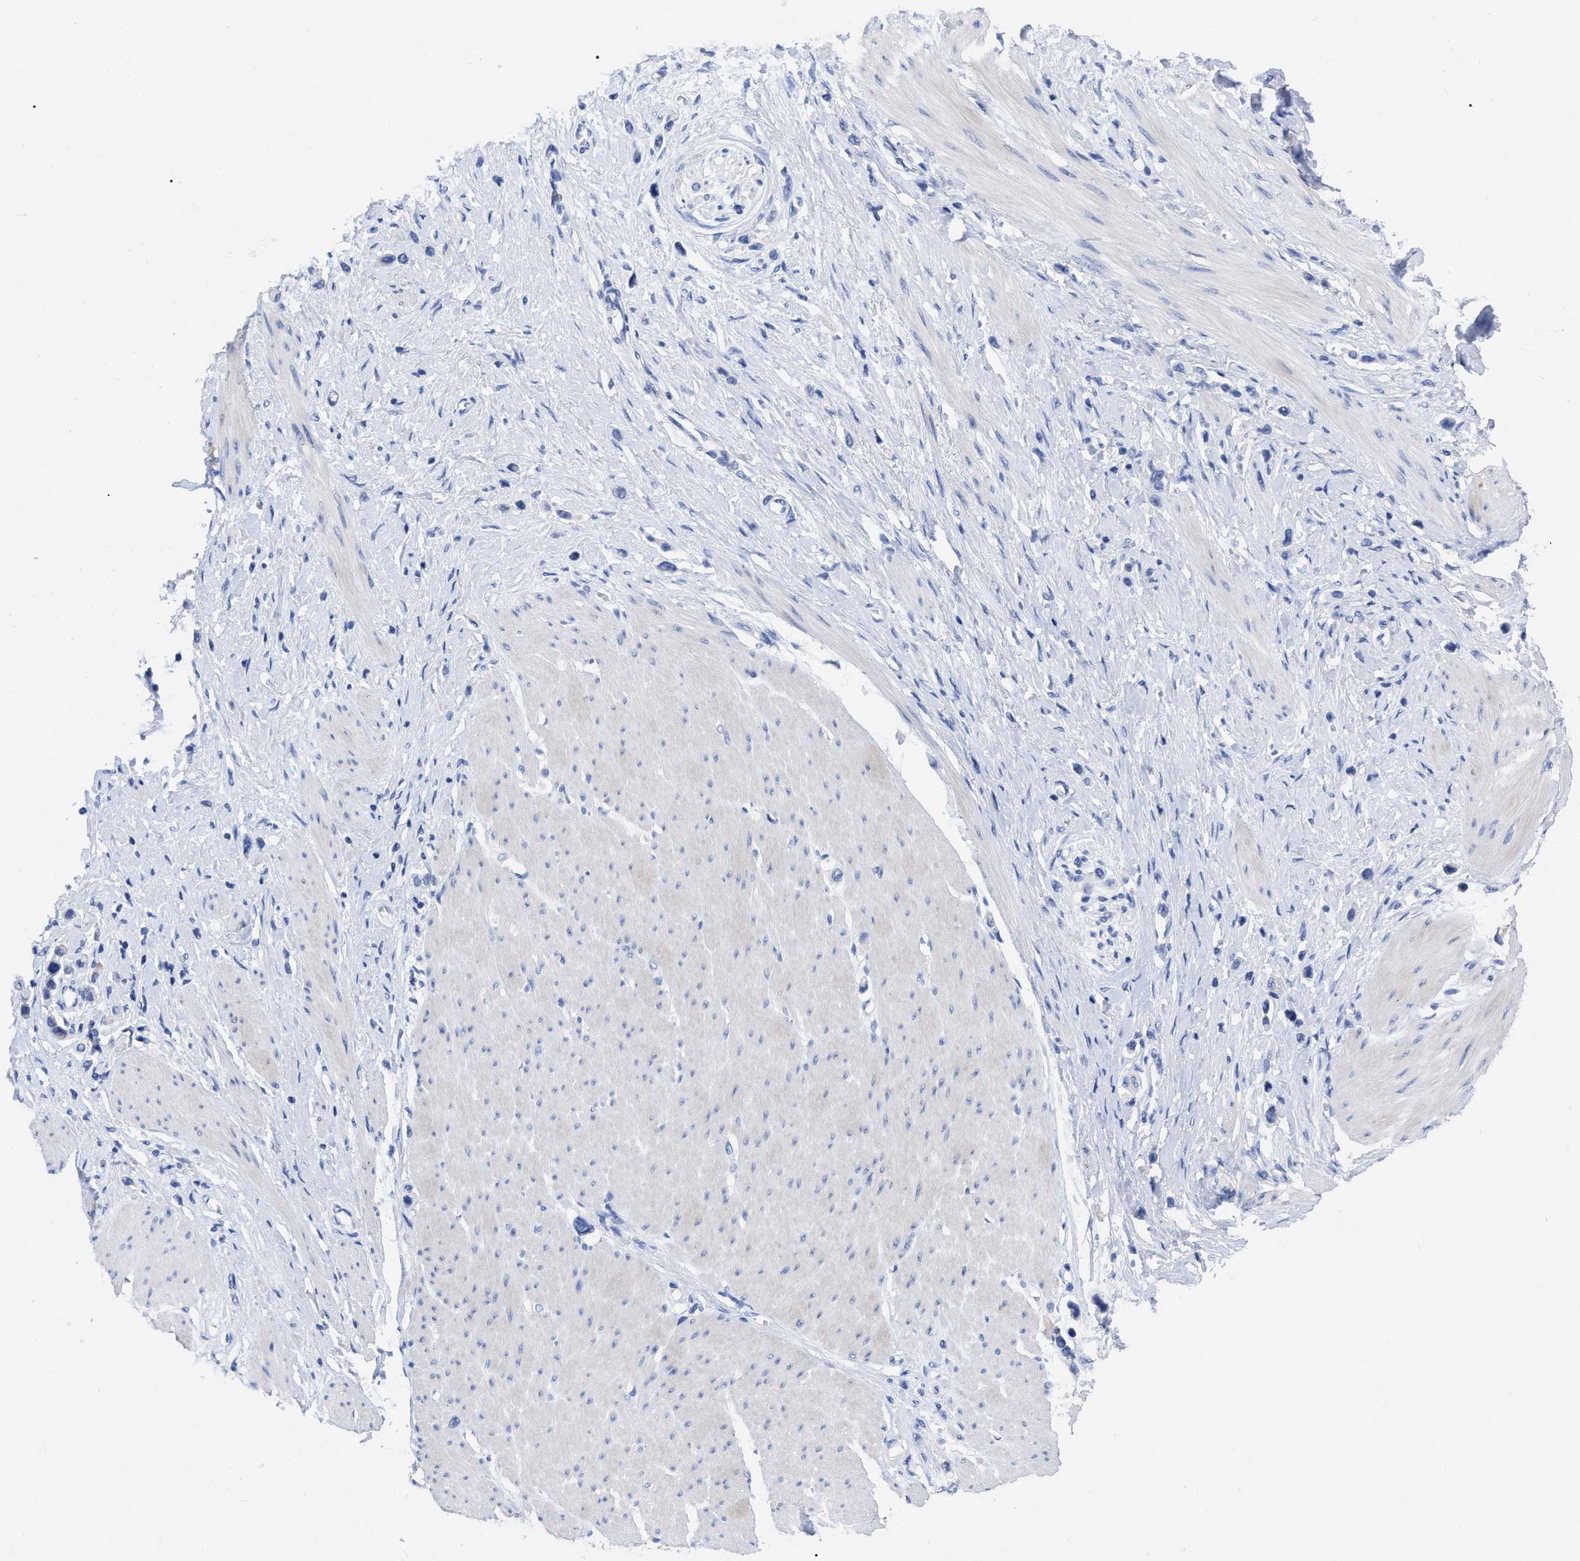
{"staining": {"intensity": "negative", "quantity": "none", "location": "none"}, "tissue": "stomach cancer", "cell_type": "Tumor cells", "image_type": "cancer", "snomed": [{"axis": "morphology", "description": "Adenocarcinoma, NOS"}, {"axis": "topography", "description": "Stomach"}], "caption": "Stomach cancer (adenocarcinoma) was stained to show a protein in brown. There is no significant positivity in tumor cells.", "gene": "ANXA13", "patient": {"sex": "female", "age": 65}}